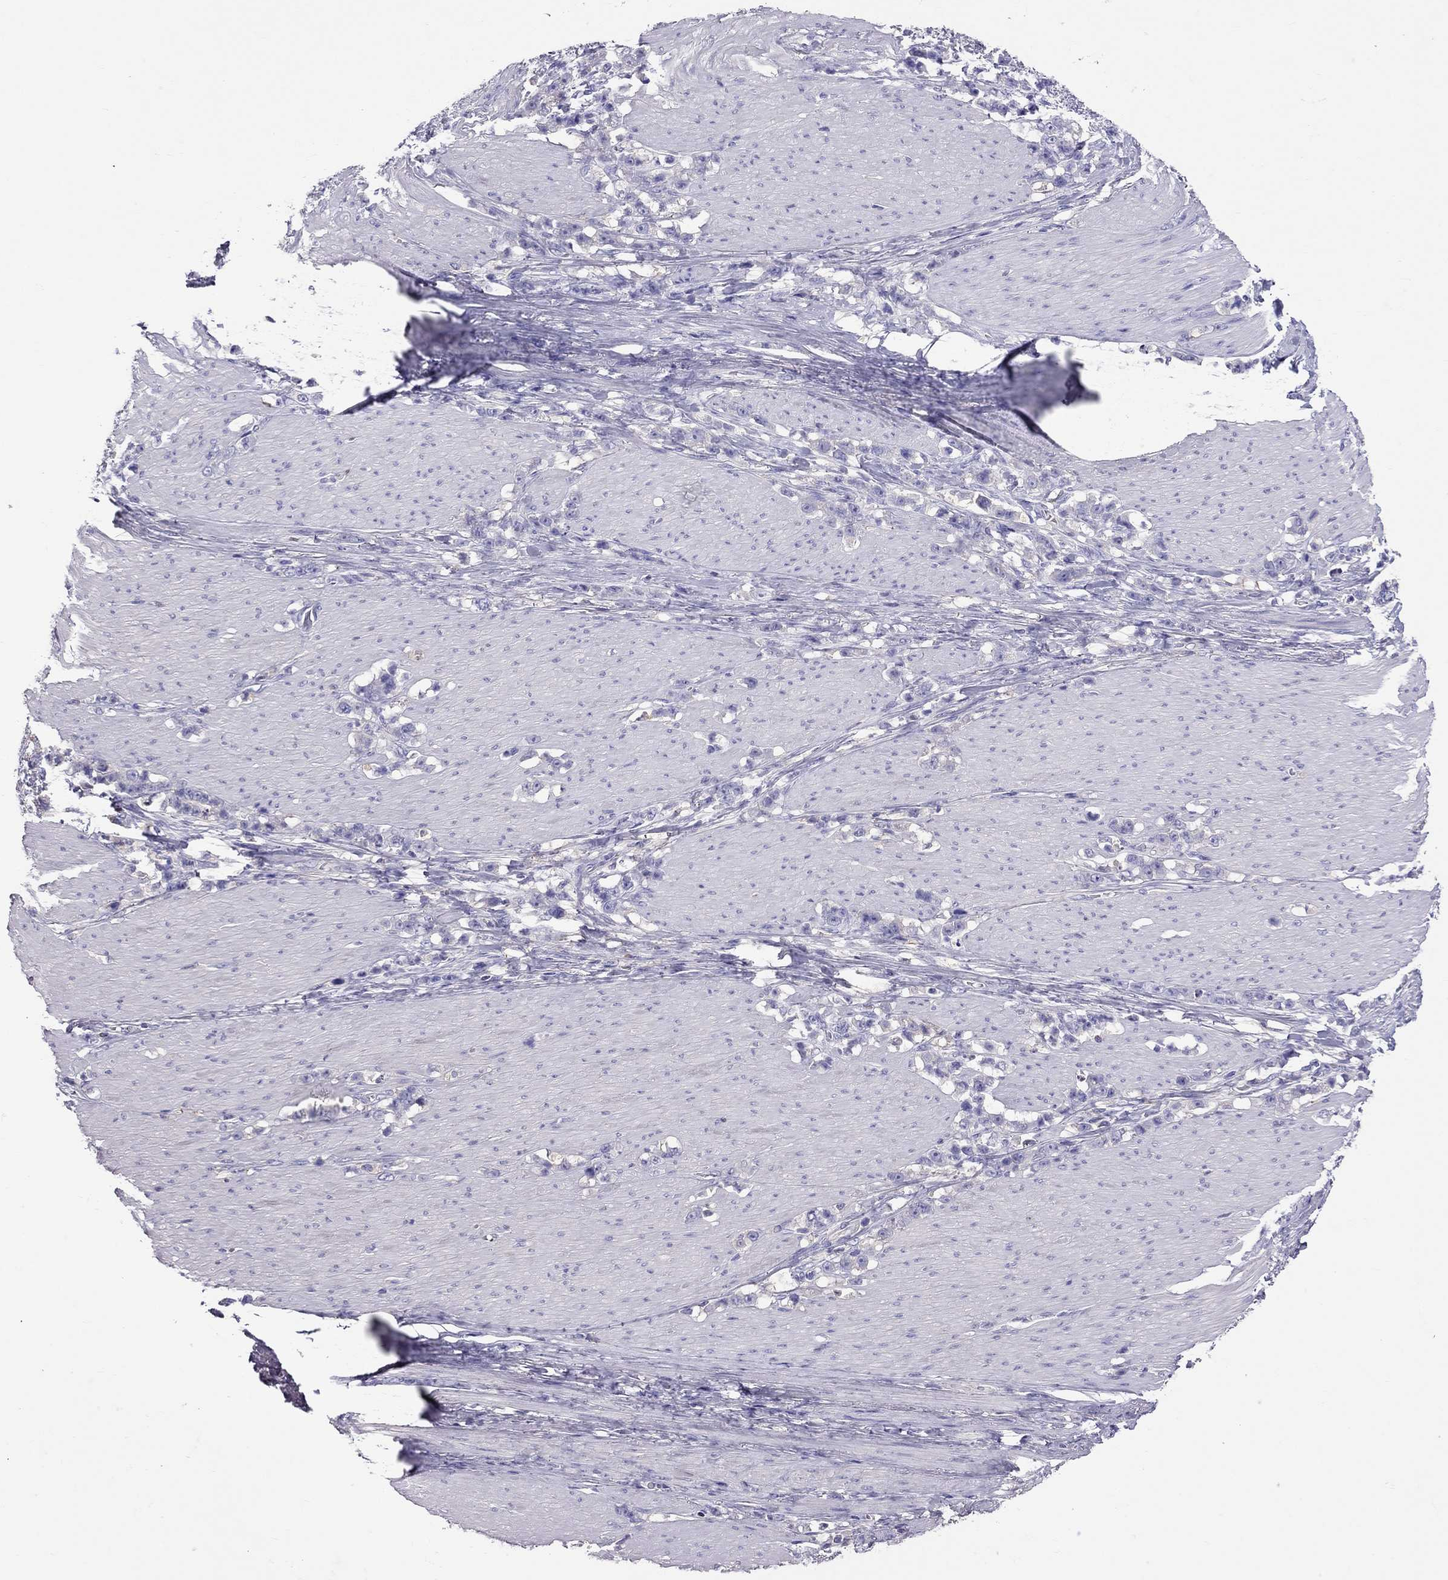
{"staining": {"intensity": "negative", "quantity": "none", "location": "none"}, "tissue": "stomach cancer", "cell_type": "Tumor cells", "image_type": "cancer", "snomed": [{"axis": "morphology", "description": "Adenocarcinoma, NOS"}, {"axis": "topography", "description": "Stomach, lower"}], "caption": "Protein analysis of adenocarcinoma (stomach) exhibits no significant expression in tumor cells.", "gene": "TEX22", "patient": {"sex": "male", "age": 88}}